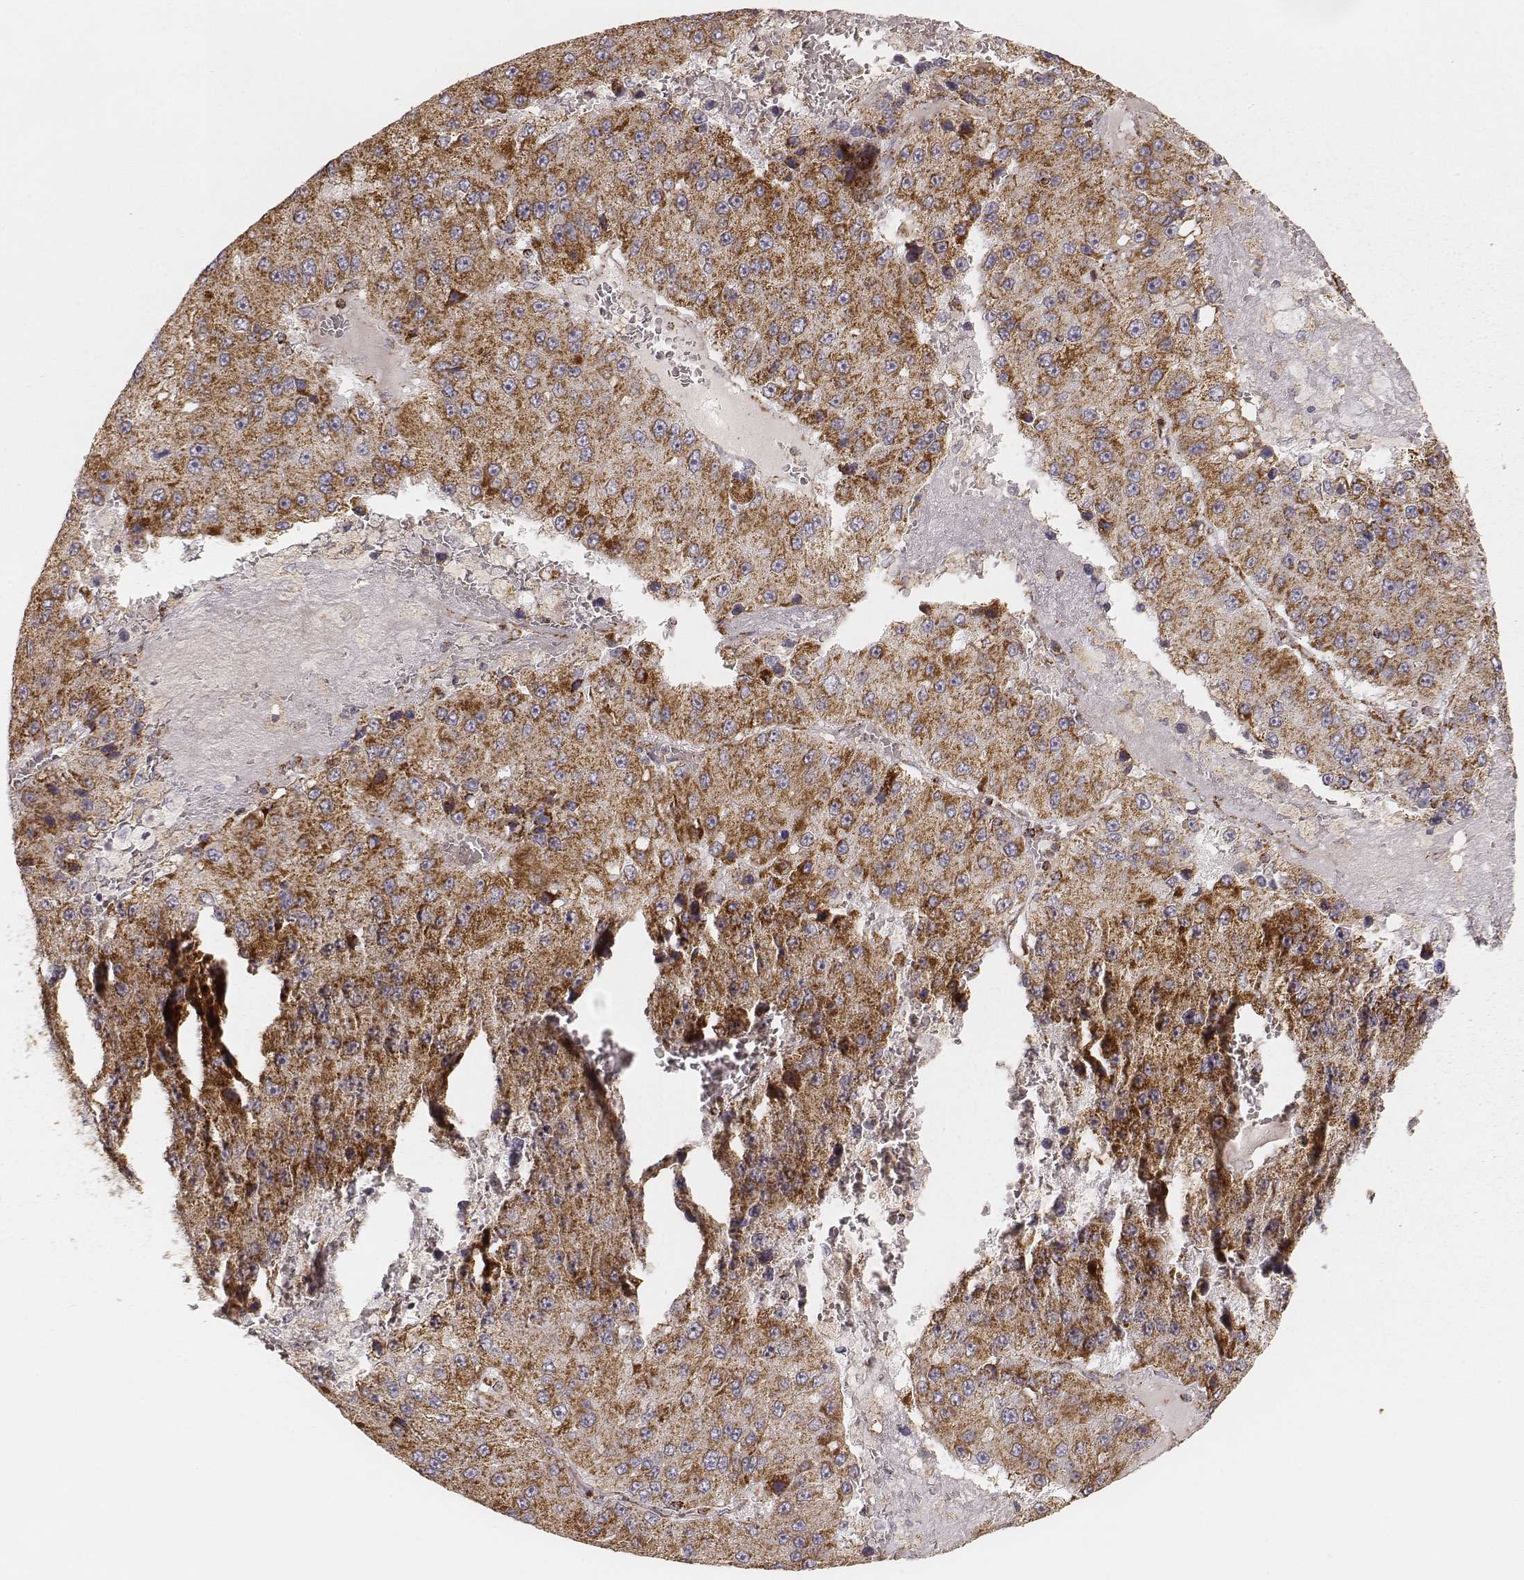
{"staining": {"intensity": "strong", "quantity": ">75%", "location": "cytoplasmic/membranous"}, "tissue": "liver cancer", "cell_type": "Tumor cells", "image_type": "cancer", "snomed": [{"axis": "morphology", "description": "Carcinoma, Hepatocellular, NOS"}, {"axis": "topography", "description": "Liver"}], "caption": "Liver hepatocellular carcinoma stained with a brown dye demonstrates strong cytoplasmic/membranous positive expression in approximately >75% of tumor cells.", "gene": "CS", "patient": {"sex": "female", "age": 73}}